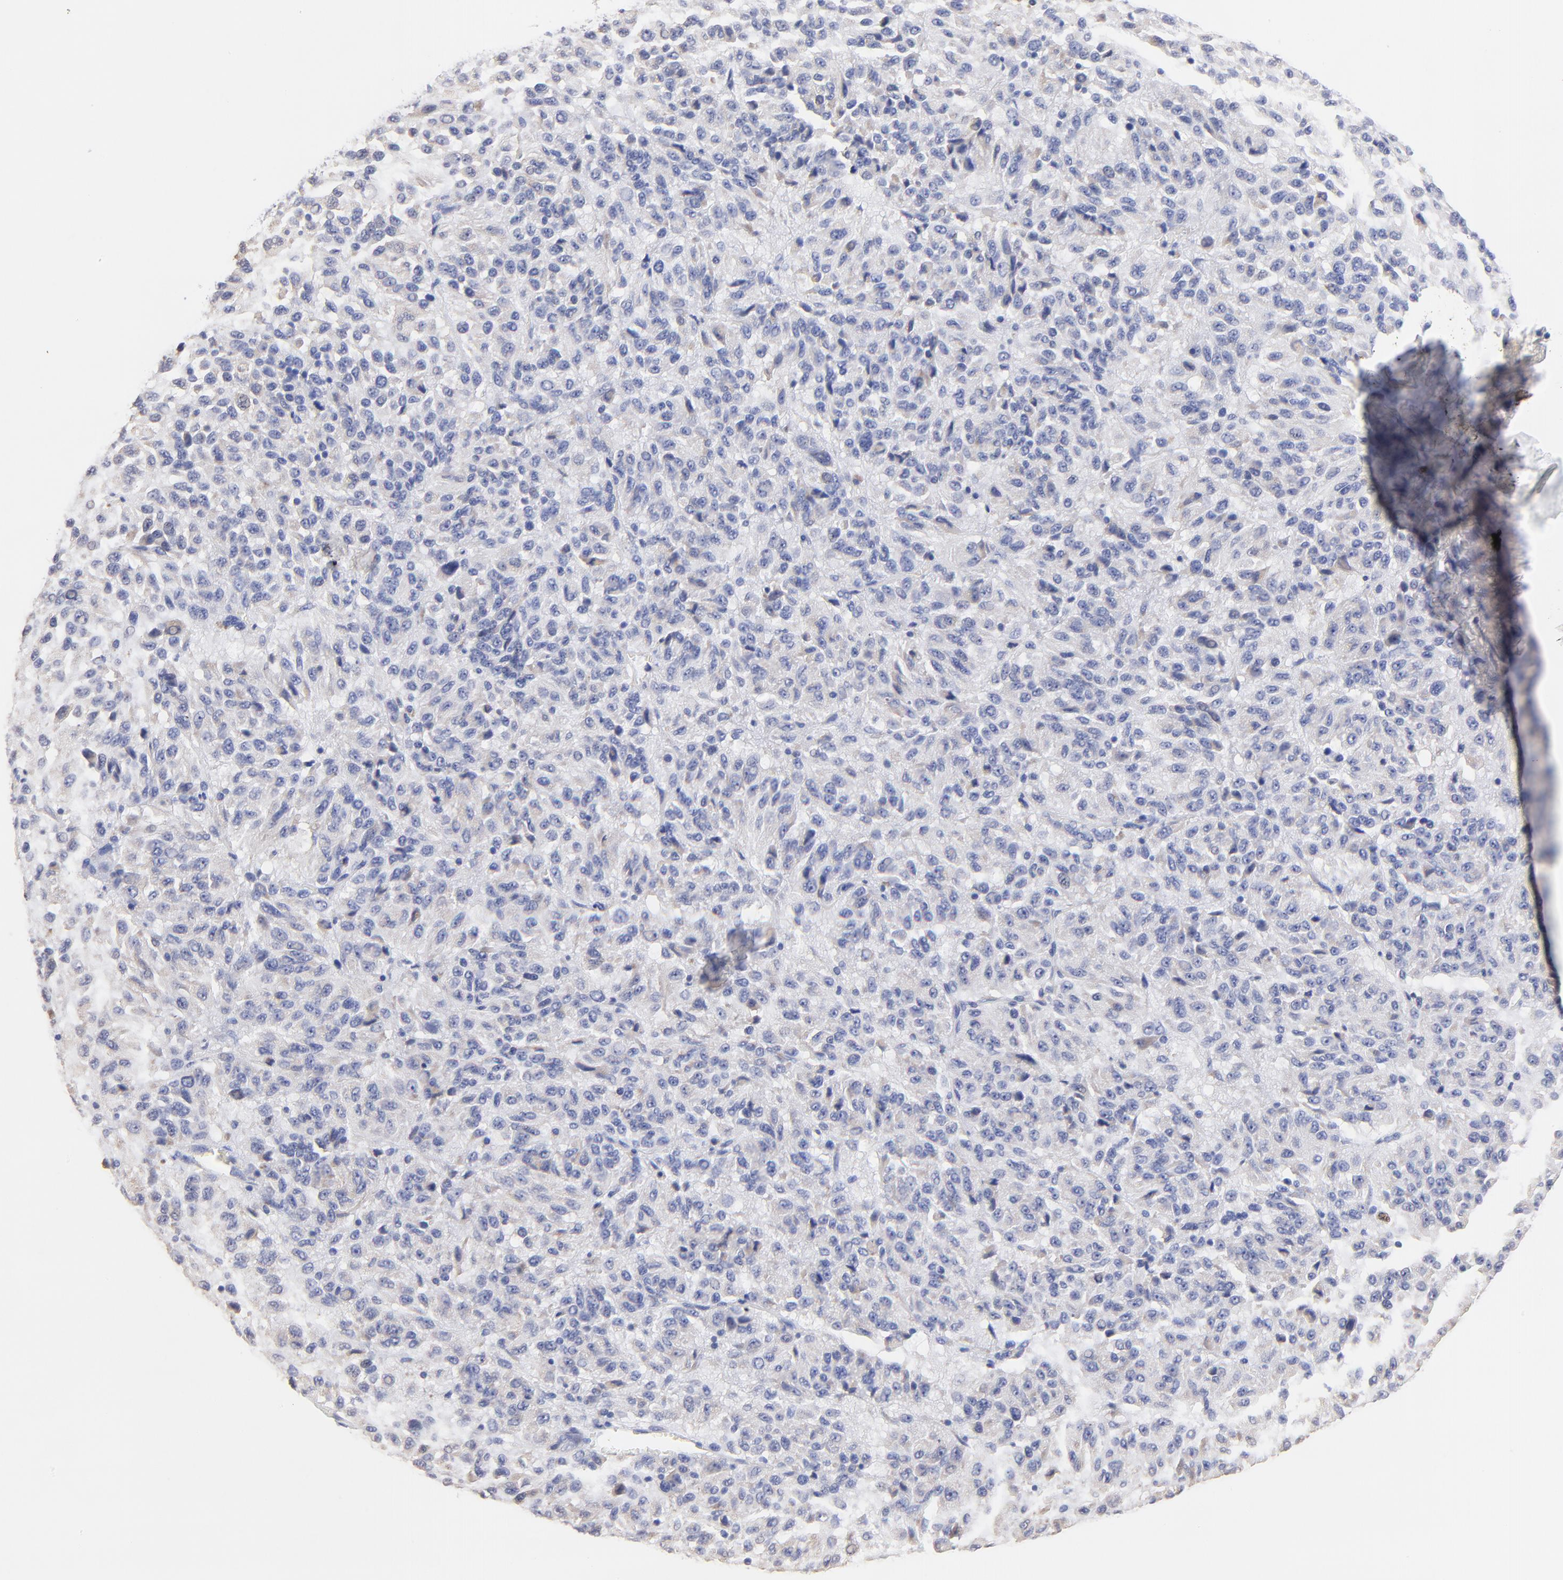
{"staining": {"intensity": "negative", "quantity": "none", "location": "none"}, "tissue": "melanoma", "cell_type": "Tumor cells", "image_type": "cancer", "snomed": [{"axis": "morphology", "description": "Malignant melanoma, Metastatic site"}, {"axis": "topography", "description": "Lung"}], "caption": "The IHC micrograph has no significant positivity in tumor cells of malignant melanoma (metastatic site) tissue.", "gene": "LAX1", "patient": {"sex": "male", "age": 64}}